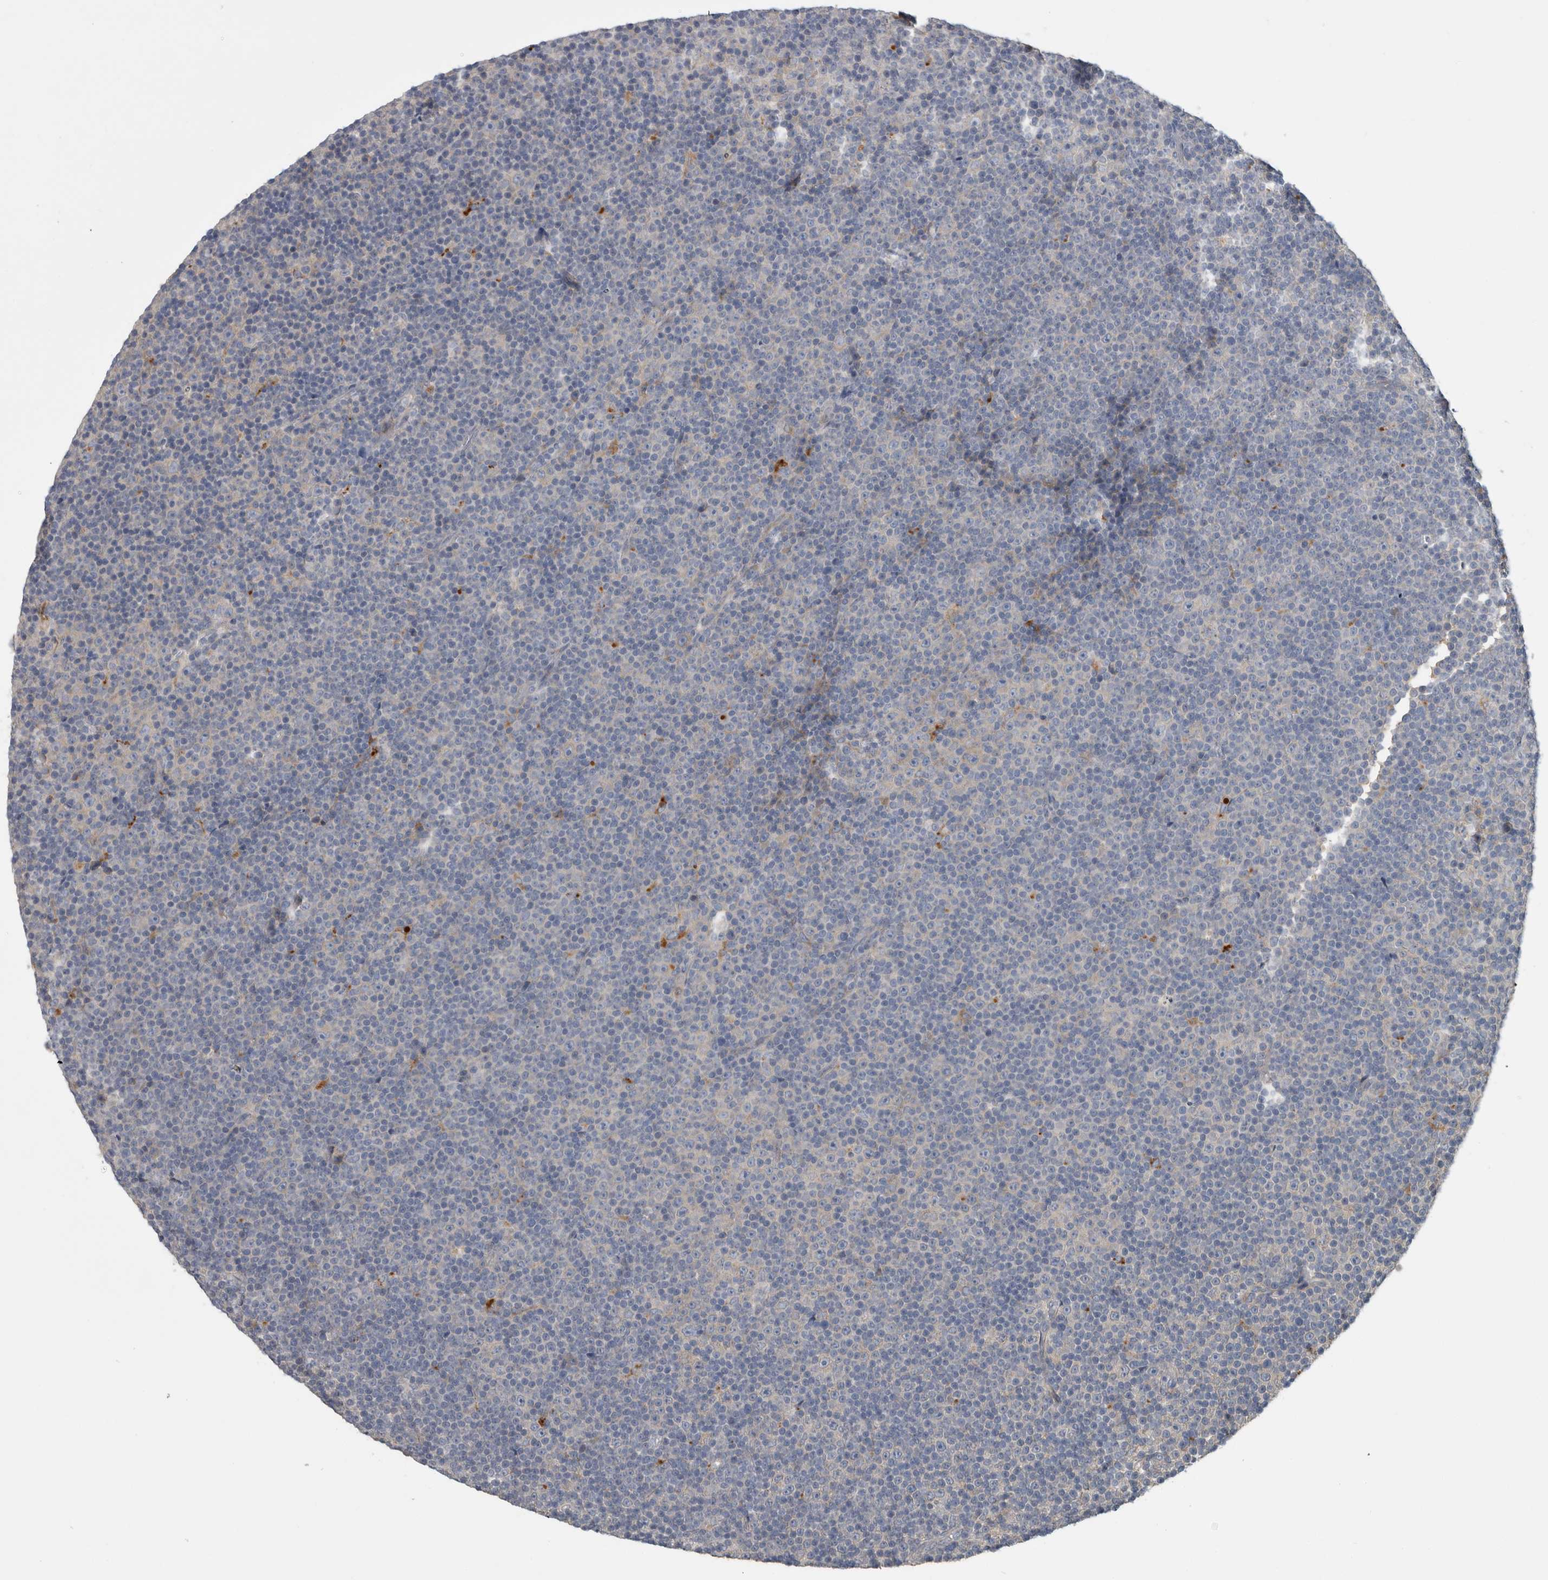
{"staining": {"intensity": "negative", "quantity": "none", "location": "none"}, "tissue": "lymphoma", "cell_type": "Tumor cells", "image_type": "cancer", "snomed": [{"axis": "morphology", "description": "Malignant lymphoma, non-Hodgkin's type, Low grade"}, {"axis": "topography", "description": "Lymph node"}], "caption": "Protein analysis of low-grade malignant lymphoma, non-Hodgkin's type reveals no significant staining in tumor cells.", "gene": "ATXN2", "patient": {"sex": "female", "age": 67}}